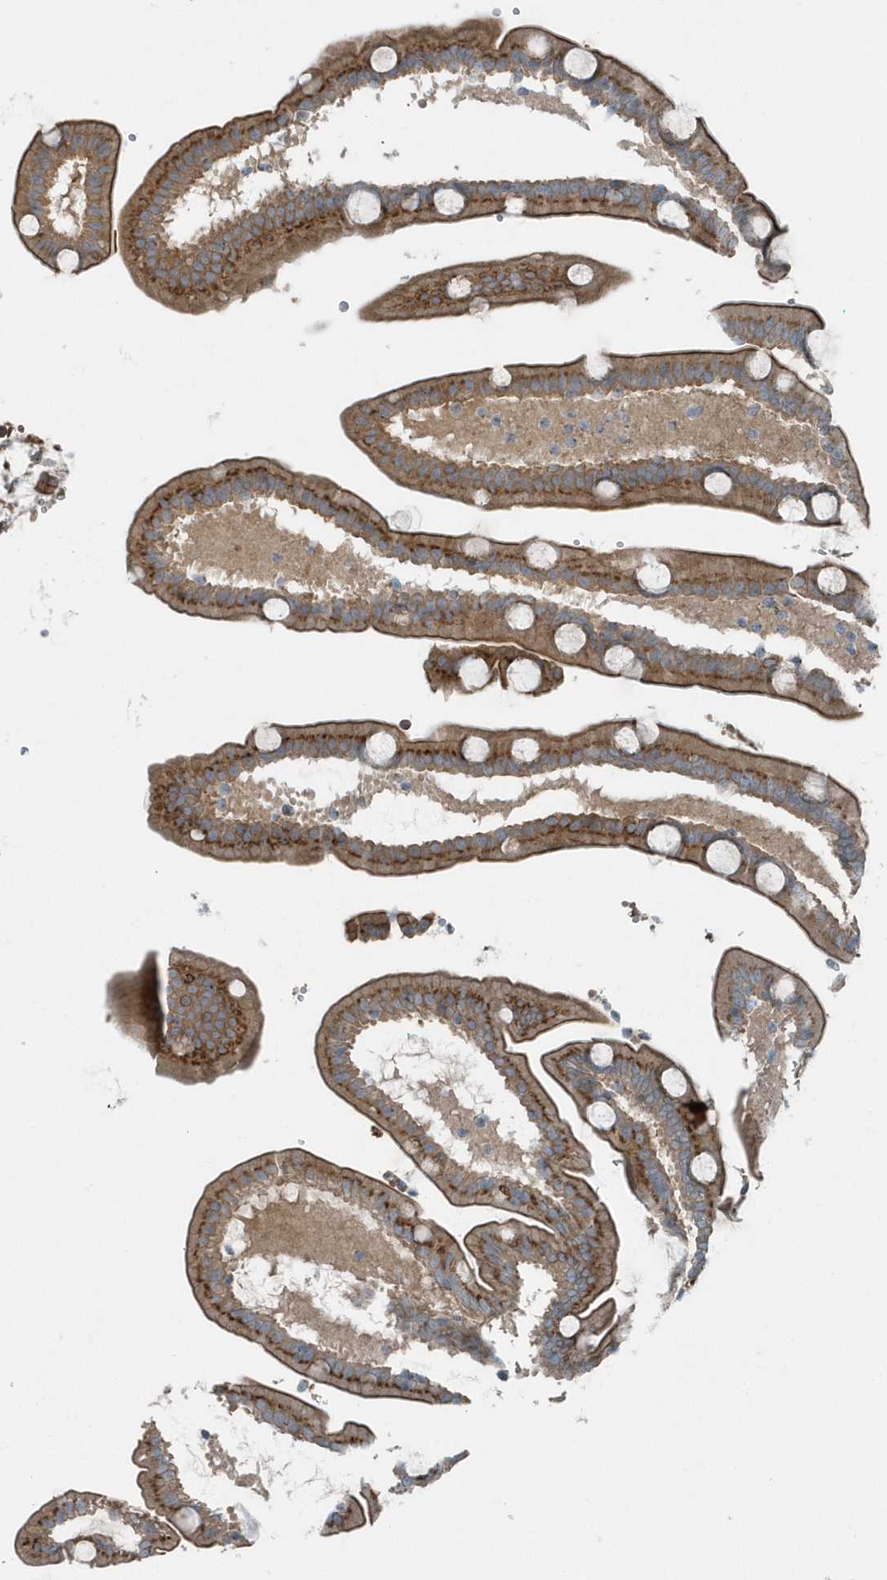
{"staining": {"intensity": "strong", "quantity": ">75%", "location": "cytoplasmic/membranous"}, "tissue": "duodenum", "cell_type": "Glandular cells", "image_type": "normal", "snomed": [{"axis": "morphology", "description": "Normal tissue, NOS"}, {"axis": "topography", "description": "Duodenum"}], "caption": "Glandular cells reveal high levels of strong cytoplasmic/membranous staining in approximately >75% of cells in unremarkable human duodenum. The protein of interest is shown in brown color, while the nuclei are stained blue.", "gene": "GCC2", "patient": {"sex": "male", "age": 54}}